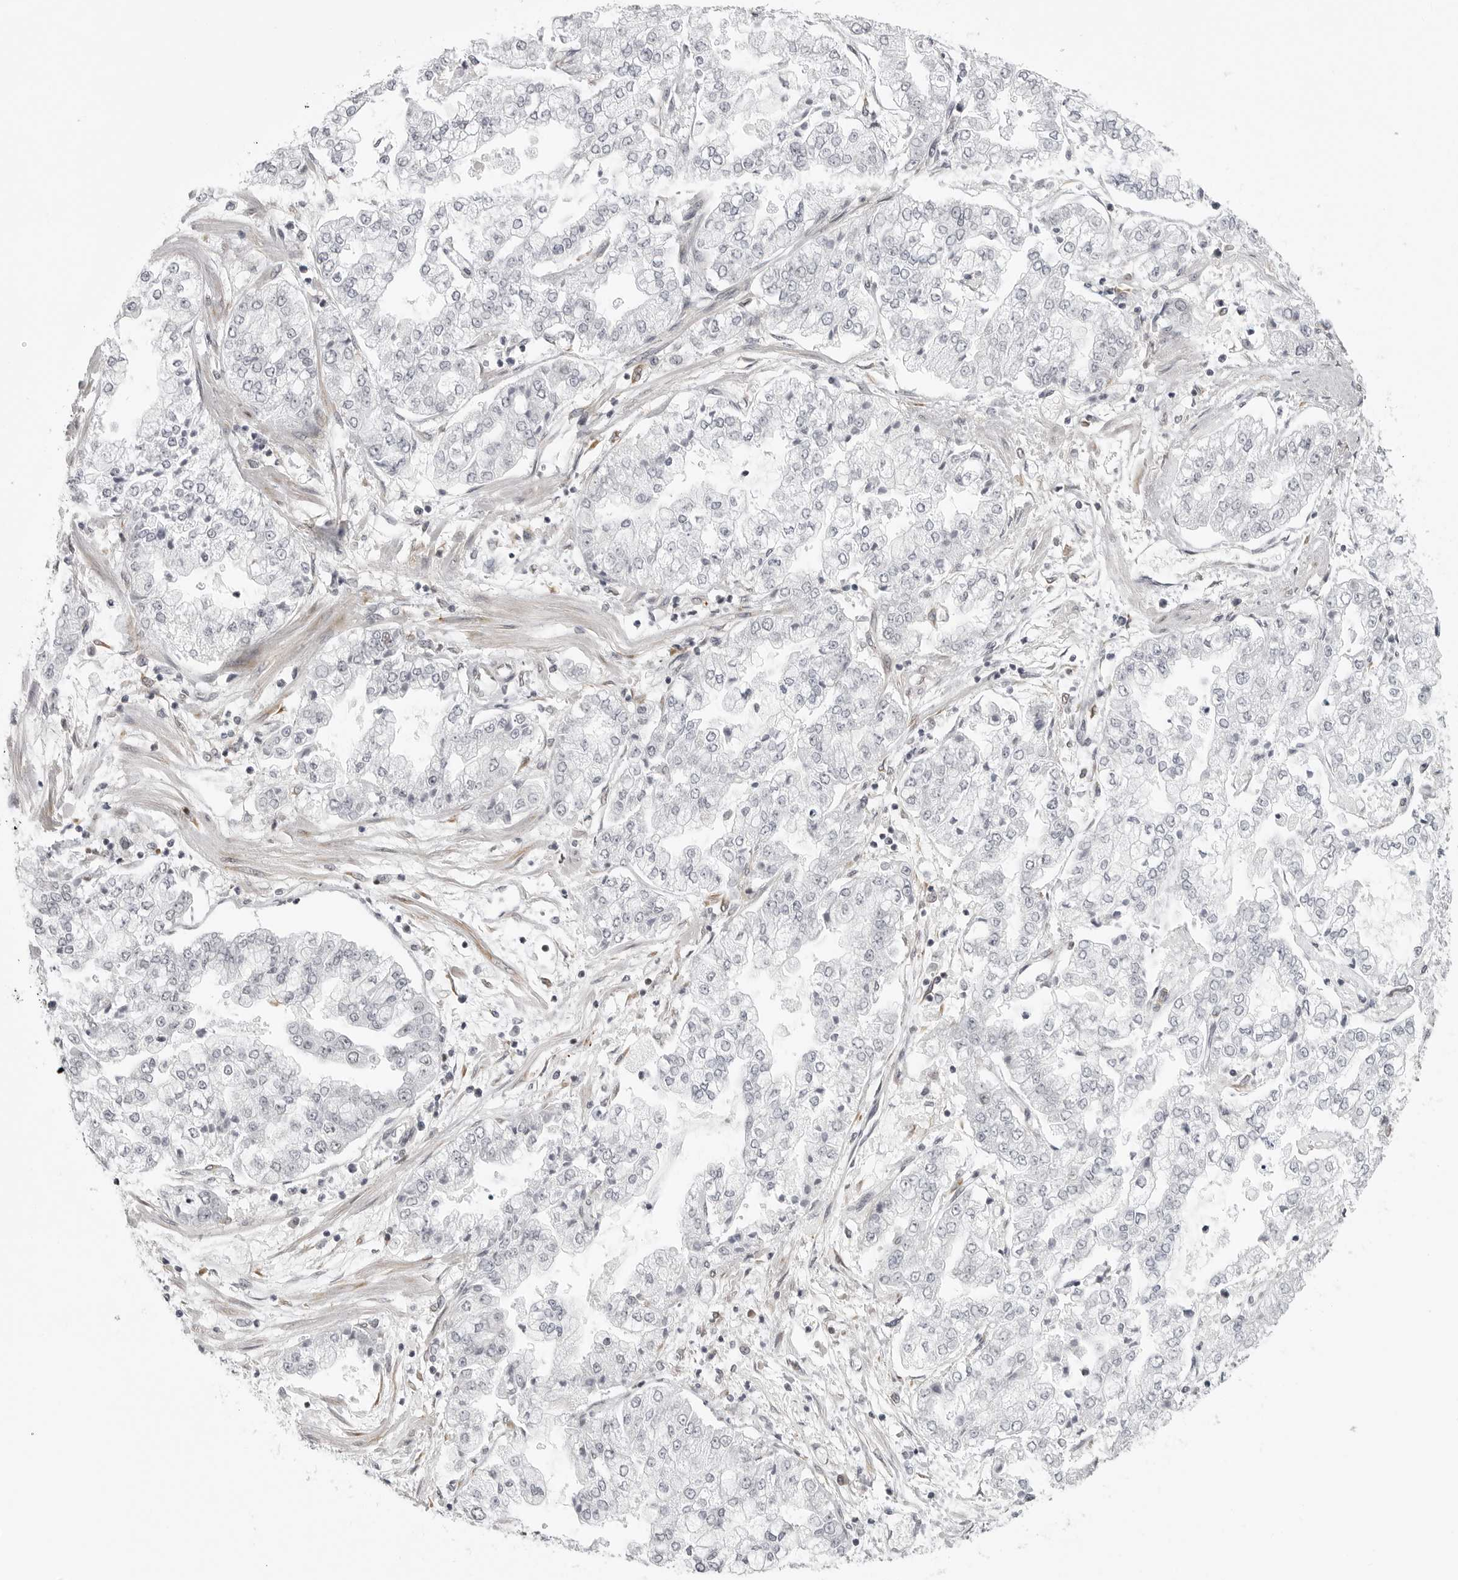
{"staining": {"intensity": "negative", "quantity": "none", "location": "none"}, "tissue": "stomach cancer", "cell_type": "Tumor cells", "image_type": "cancer", "snomed": [{"axis": "morphology", "description": "Adenocarcinoma, NOS"}, {"axis": "topography", "description": "Stomach"}], "caption": "This is a micrograph of immunohistochemistry (IHC) staining of stomach cancer, which shows no expression in tumor cells.", "gene": "PRDM10", "patient": {"sex": "male", "age": 76}}